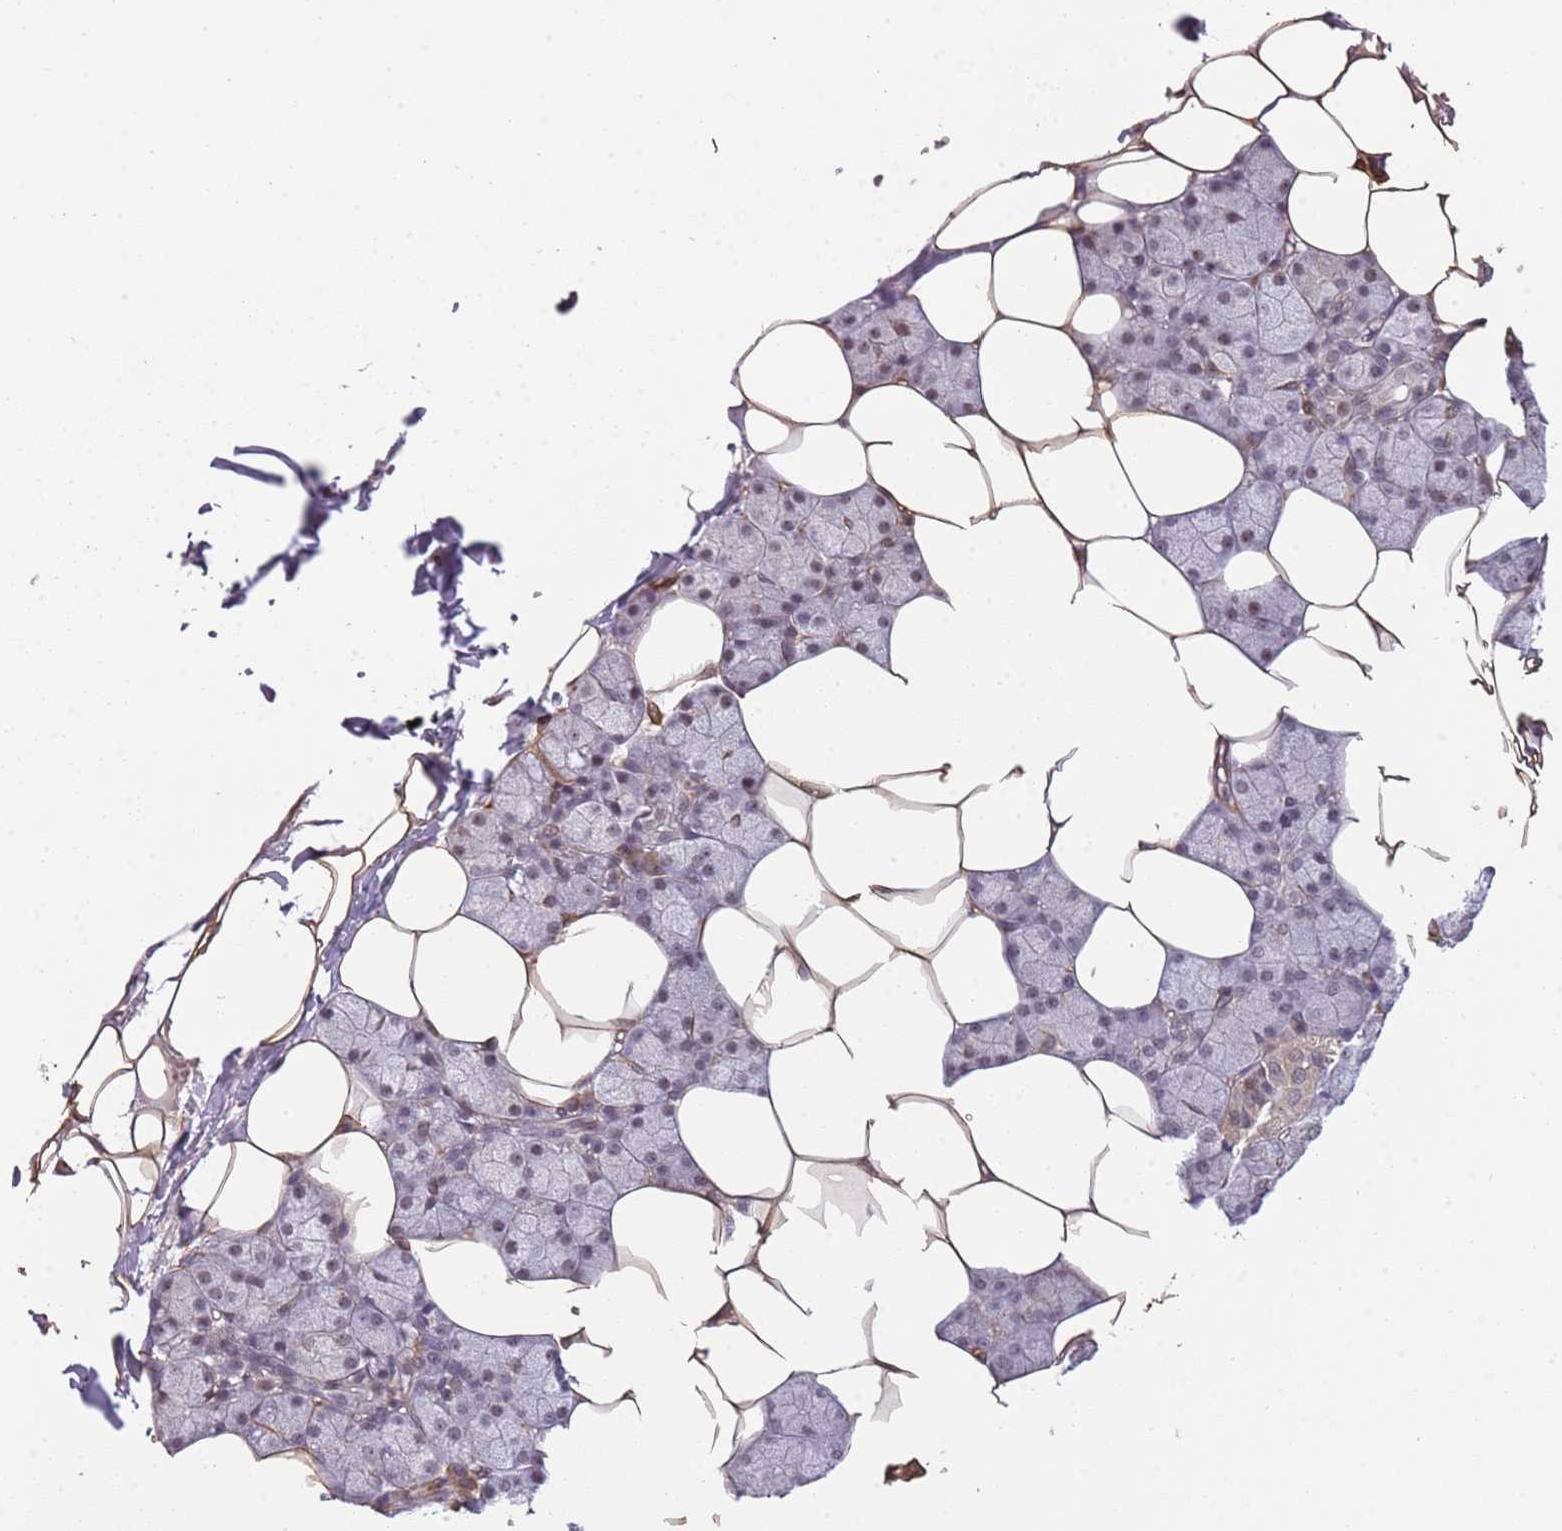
{"staining": {"intensity": "moderate", "quantity": "25%-75%", "location": "nuclear"}, "tissue": "salivary gland", "cell_type": "Glandular cells", "image_type": "normal", "snomed": [{"axis": "morphology", "description": "Normal tissue, NOS"}, {"axis": "topography", "description": "Salivary gland"}], "caption": "Moderate nuclear staining for a protein is present in about 25%-75% of glandular cells of benign salivary gland using immunohistochemistry.", "gene": "SURF2", "patient": {"sex": "male", "age": 62}}